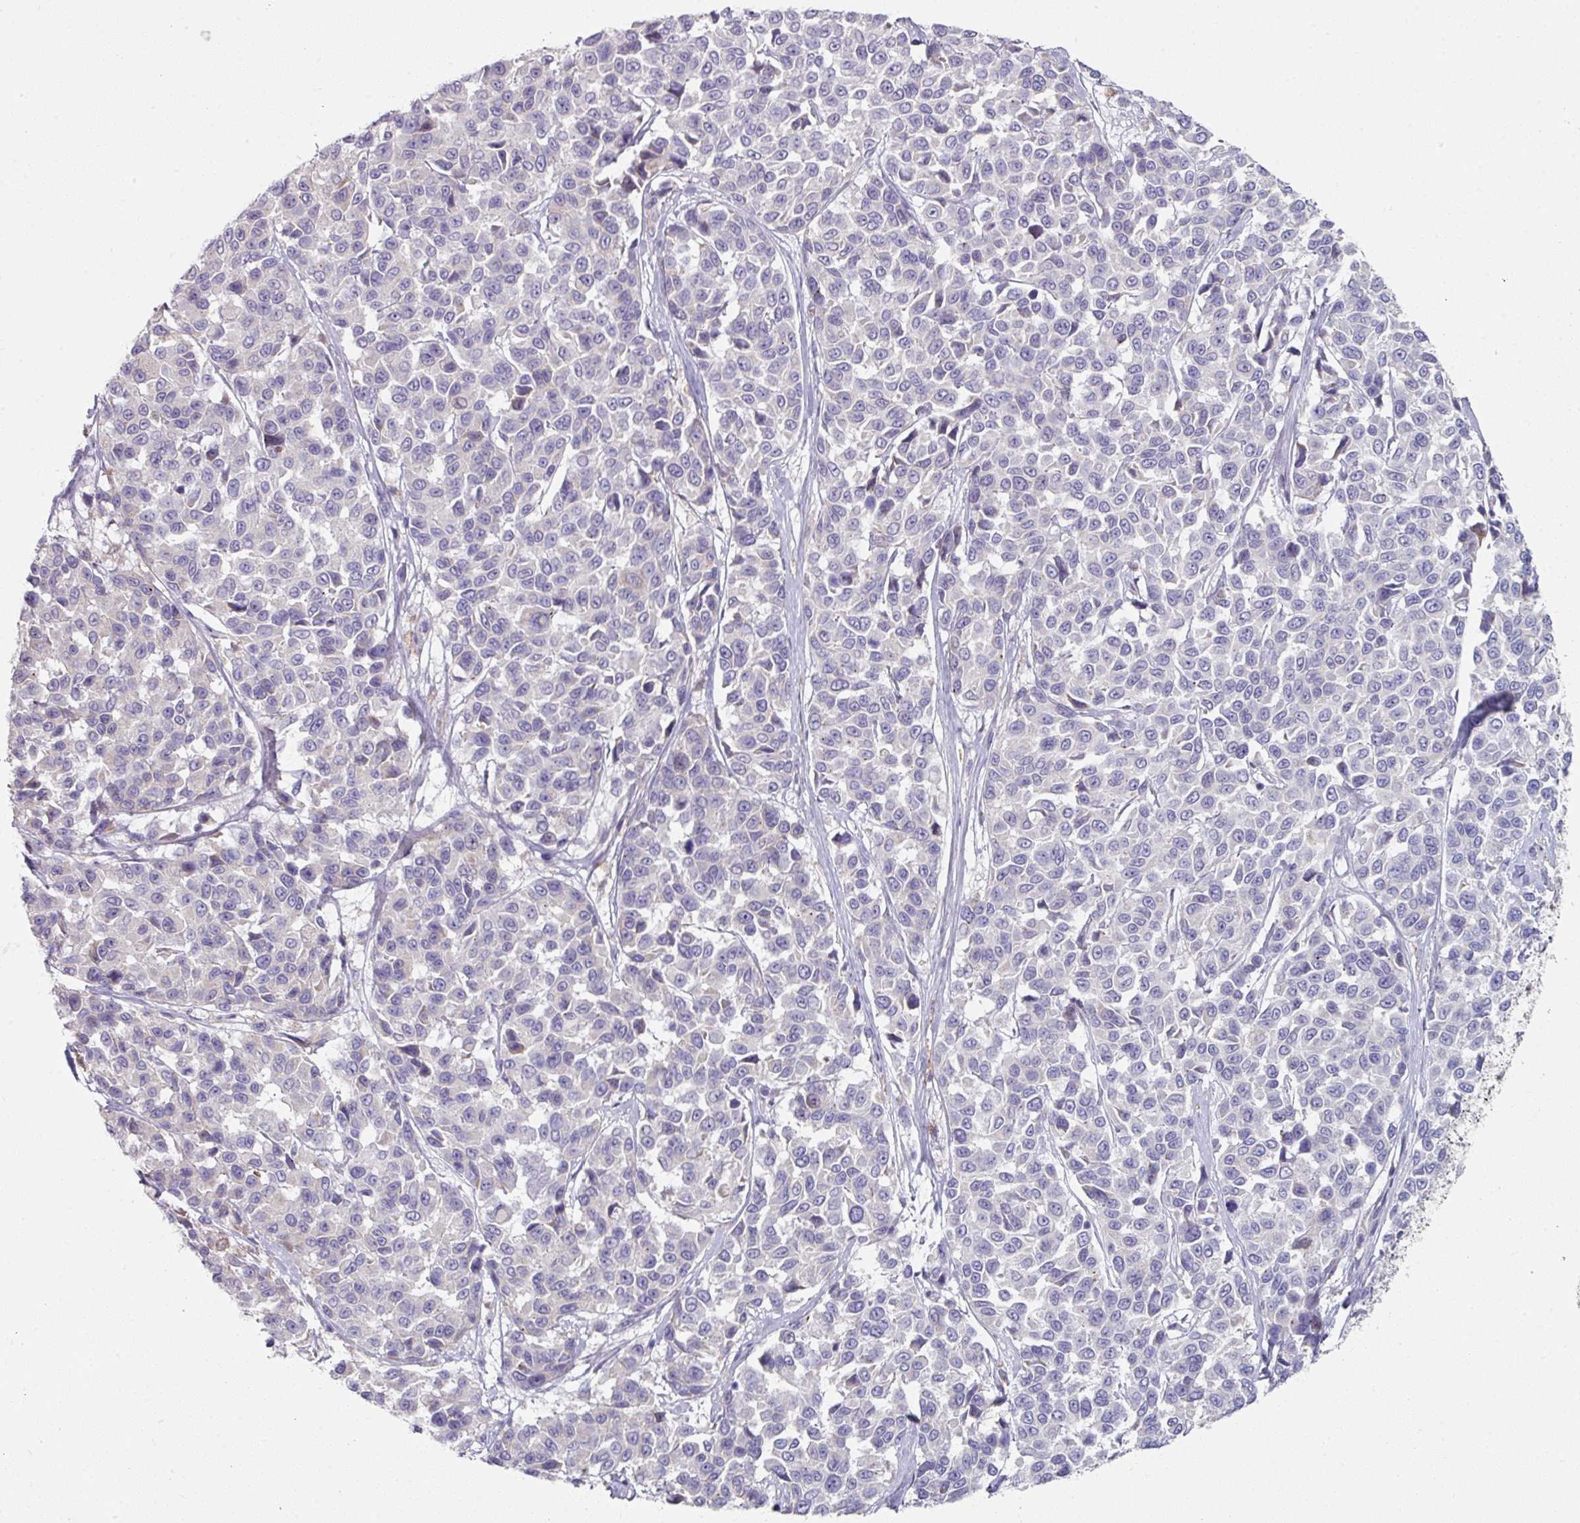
{"staining": {"intensity": "negative", "quantity": "none", "location": "none"}, "tissue": "melanoma", "cell_type": "Tumor cells", "image_type": "cancer", "snomed": [{"axis": "morphology", "description": "Malignant melanoma, NOS"}, {"axis": "topography", "description": "Skin"}], "caption": "There is no significant staining in tumor cells of melanoma.", "gene": "WSB2", "patient": {"sex": "female", "age": 66}}